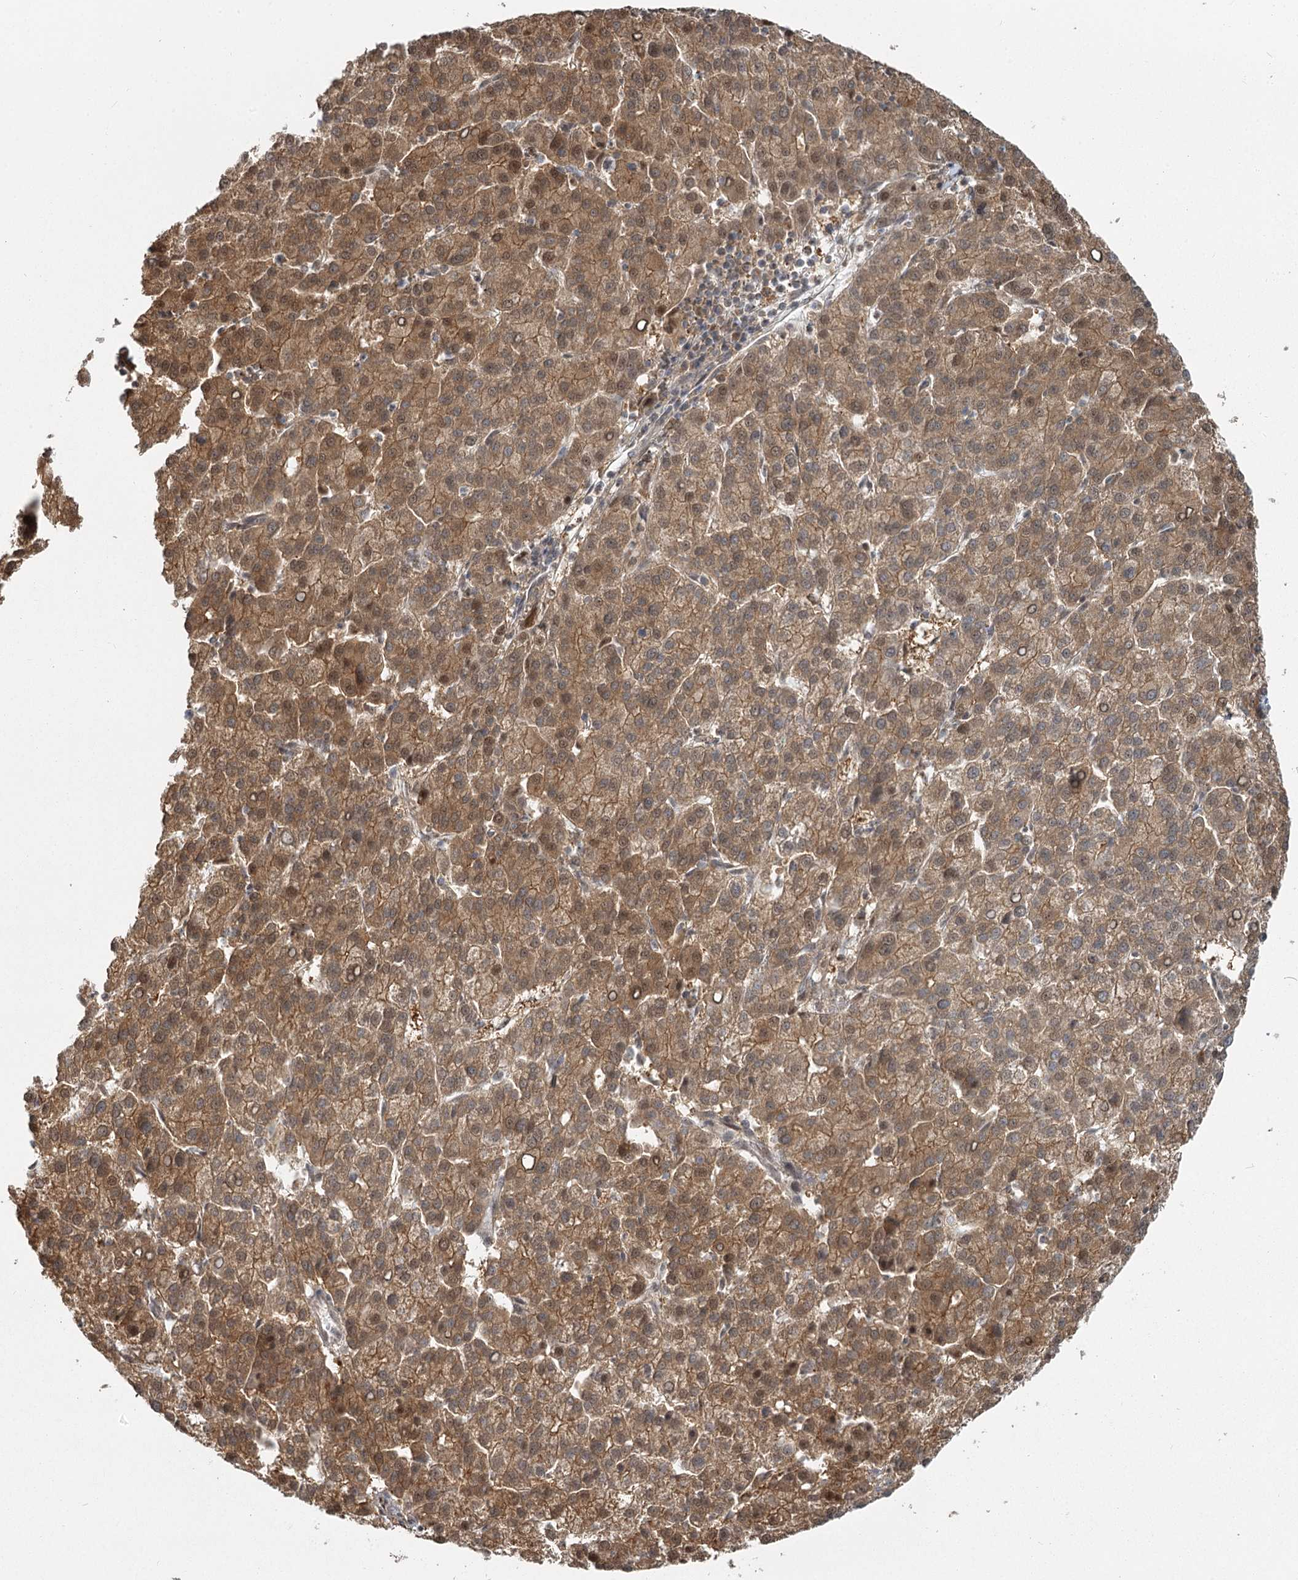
{"staining": {"intensity": "moderate", "quantity": ">75%", "location": "cytoplasmic/membranous,nuclear"}, "tissue": "liver cancer", "cell_type": "Tumor cells", "image_type": "cancer", "snomed": [{"axis": "morphology", "description": "Carcinoma, Hepatocellular, NOS"}, {"axis": "topography", "description": "Liver"}], "caption": "A brown stain shows moderate cytoplasmic/membranous and nuclear staining of a protein in human liver hepatocellular carcinoma tumor cells.", "gene": "THNSL1", "patient": {"sex": "female", "age": 58}}